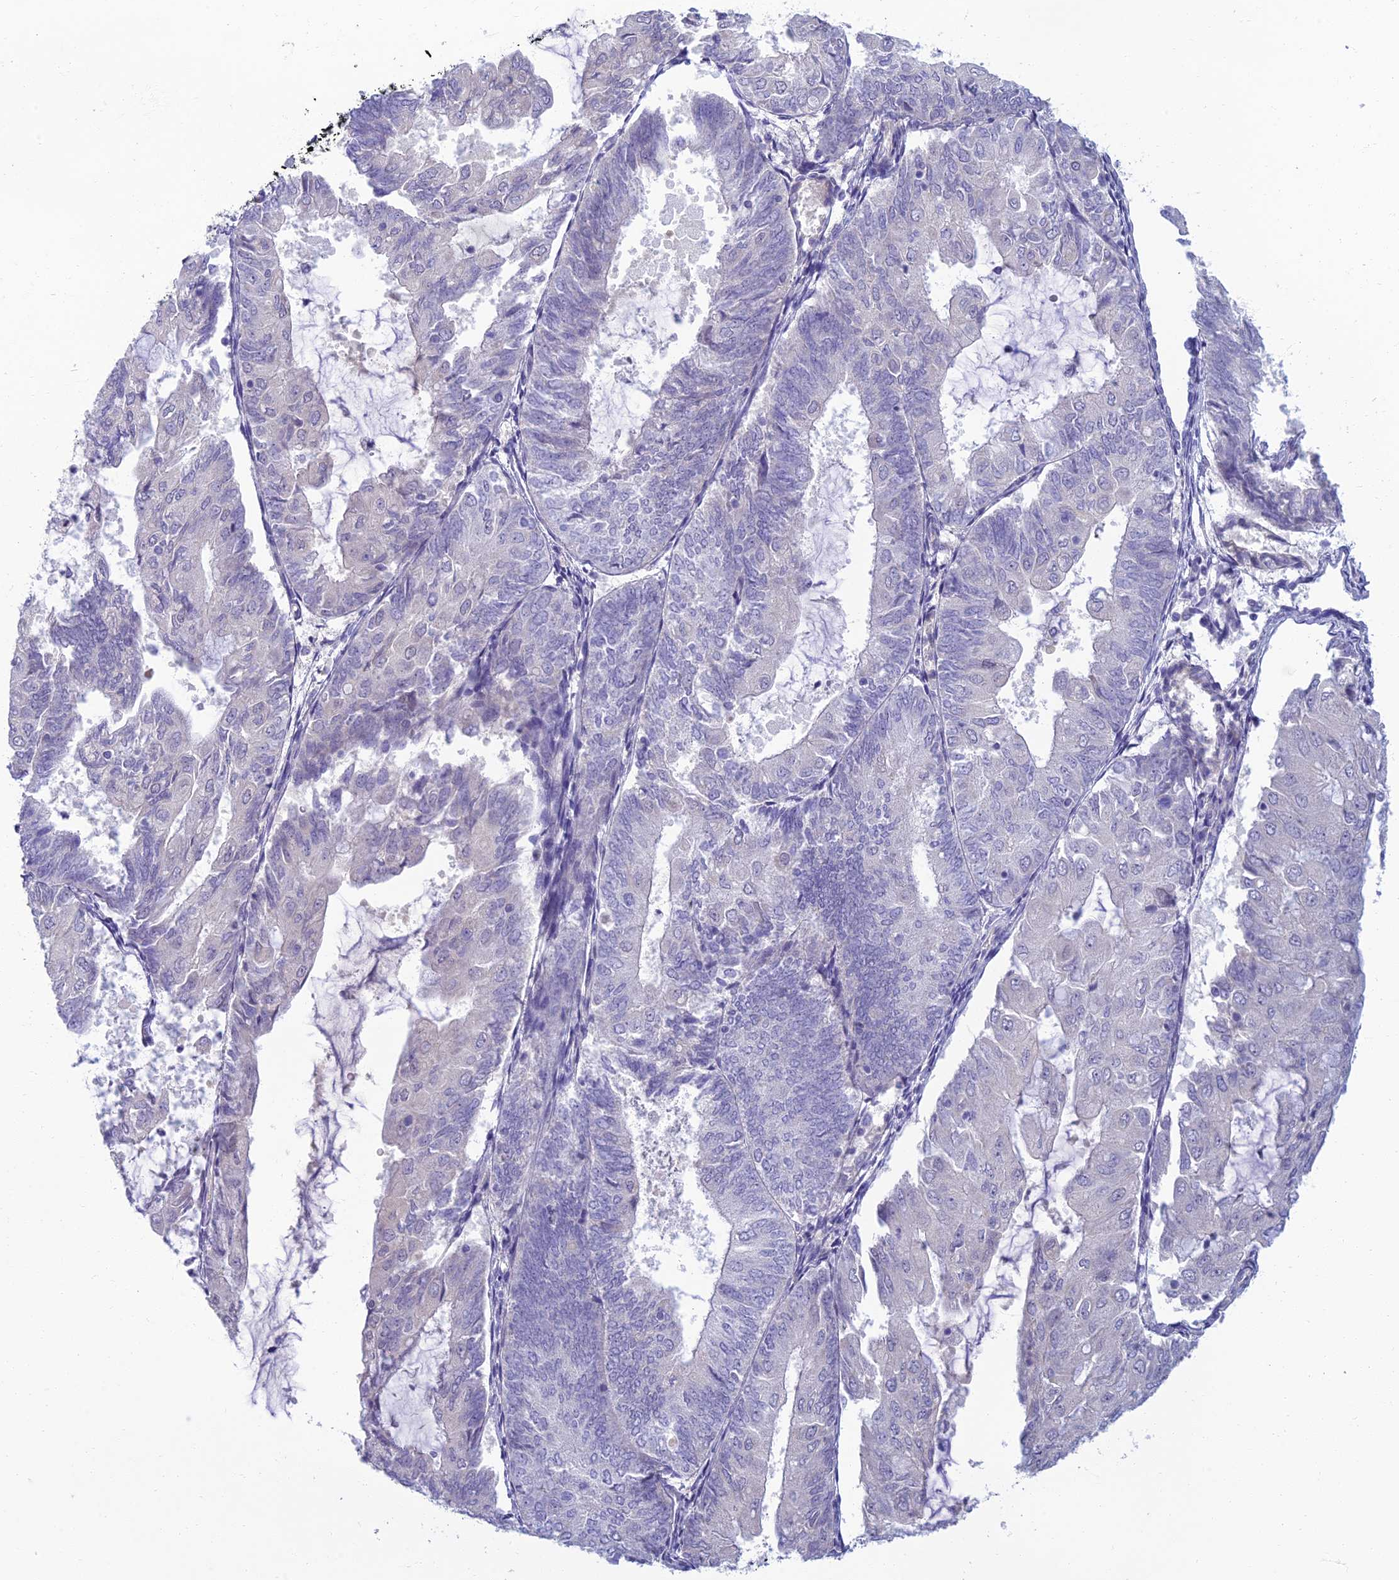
{"staining": {"intensity": "negative", "quantity": "none", "location": "none"}, "tissue": "endometrial cancer", "cell_type": "Tumor cells", "image_type": "cancer", "snomed": [{"axis": "morphology", "description": "Adenocarcinoma, NOS"}, {"axis": "topography", "description": "Endometrium"}], "caption": "Immunohistochemical staining of human adenocarcinoma (endometrial) demonstrates no significant expression in tumor cells.", "gene": "SLC25A41", "patient": {"sex": "female", "age": 81}}